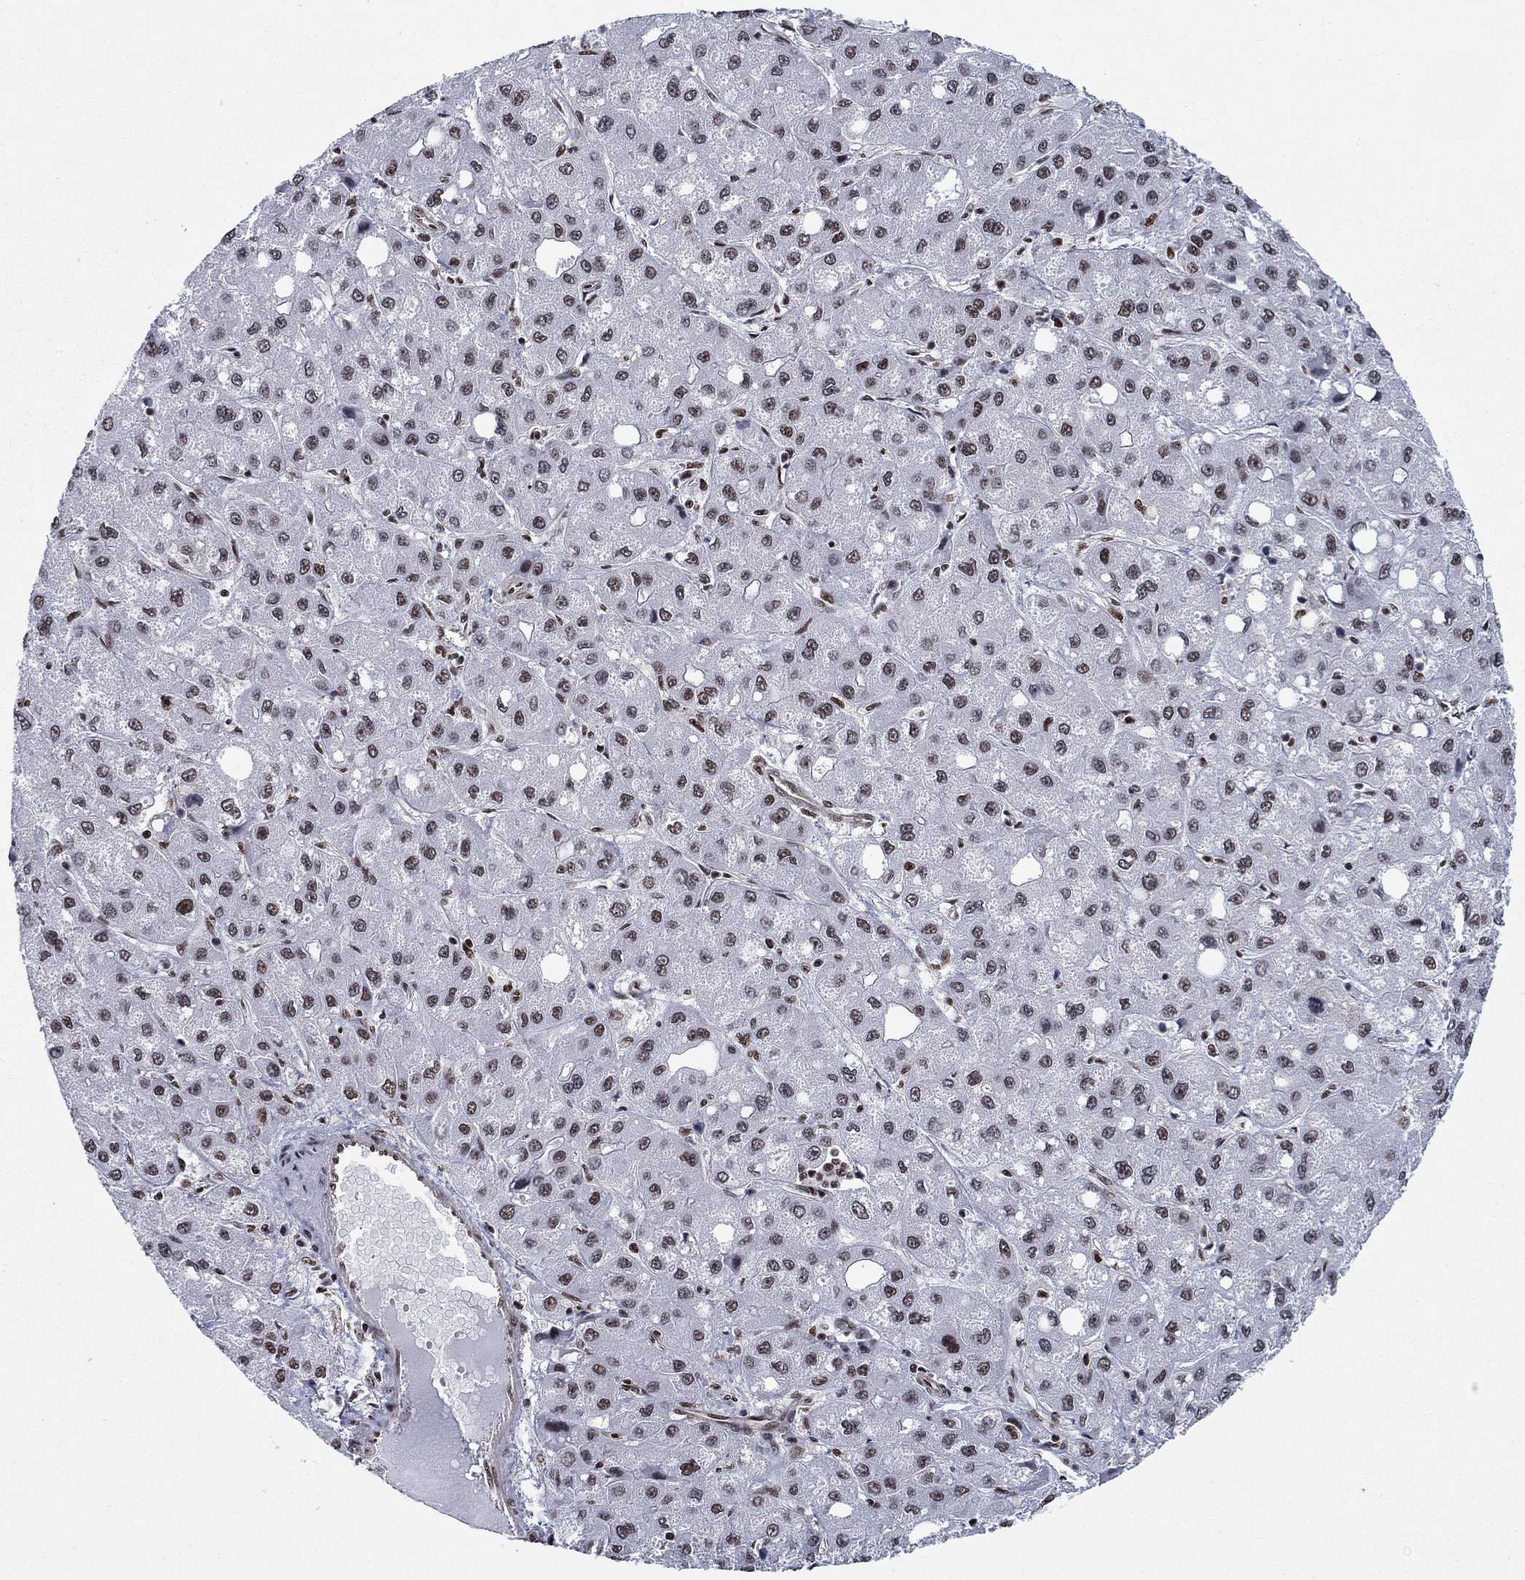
{"staining": {"intensity": "strong", "quantity": "<25%", "location": "nuclear"}, "tissue": "liver cancer", "cell_type": "Tumor cells", "image_type": "cancer", "snomed": [{"axis": "morphology", "description": "Carcinoma, Hepatocellular, NOS"}, {"axis": "topography", "description": "Liver"}], "caption": "Immunohistochemical staining of human liver cancer displays strong nuclear protein positivity in approximately <25% of tumor cells. Ihc stains the protein in brown and the nuclei are stained blue.", "gene": "RPRD1B", "patient": {"sex": "male", "age": 73}}